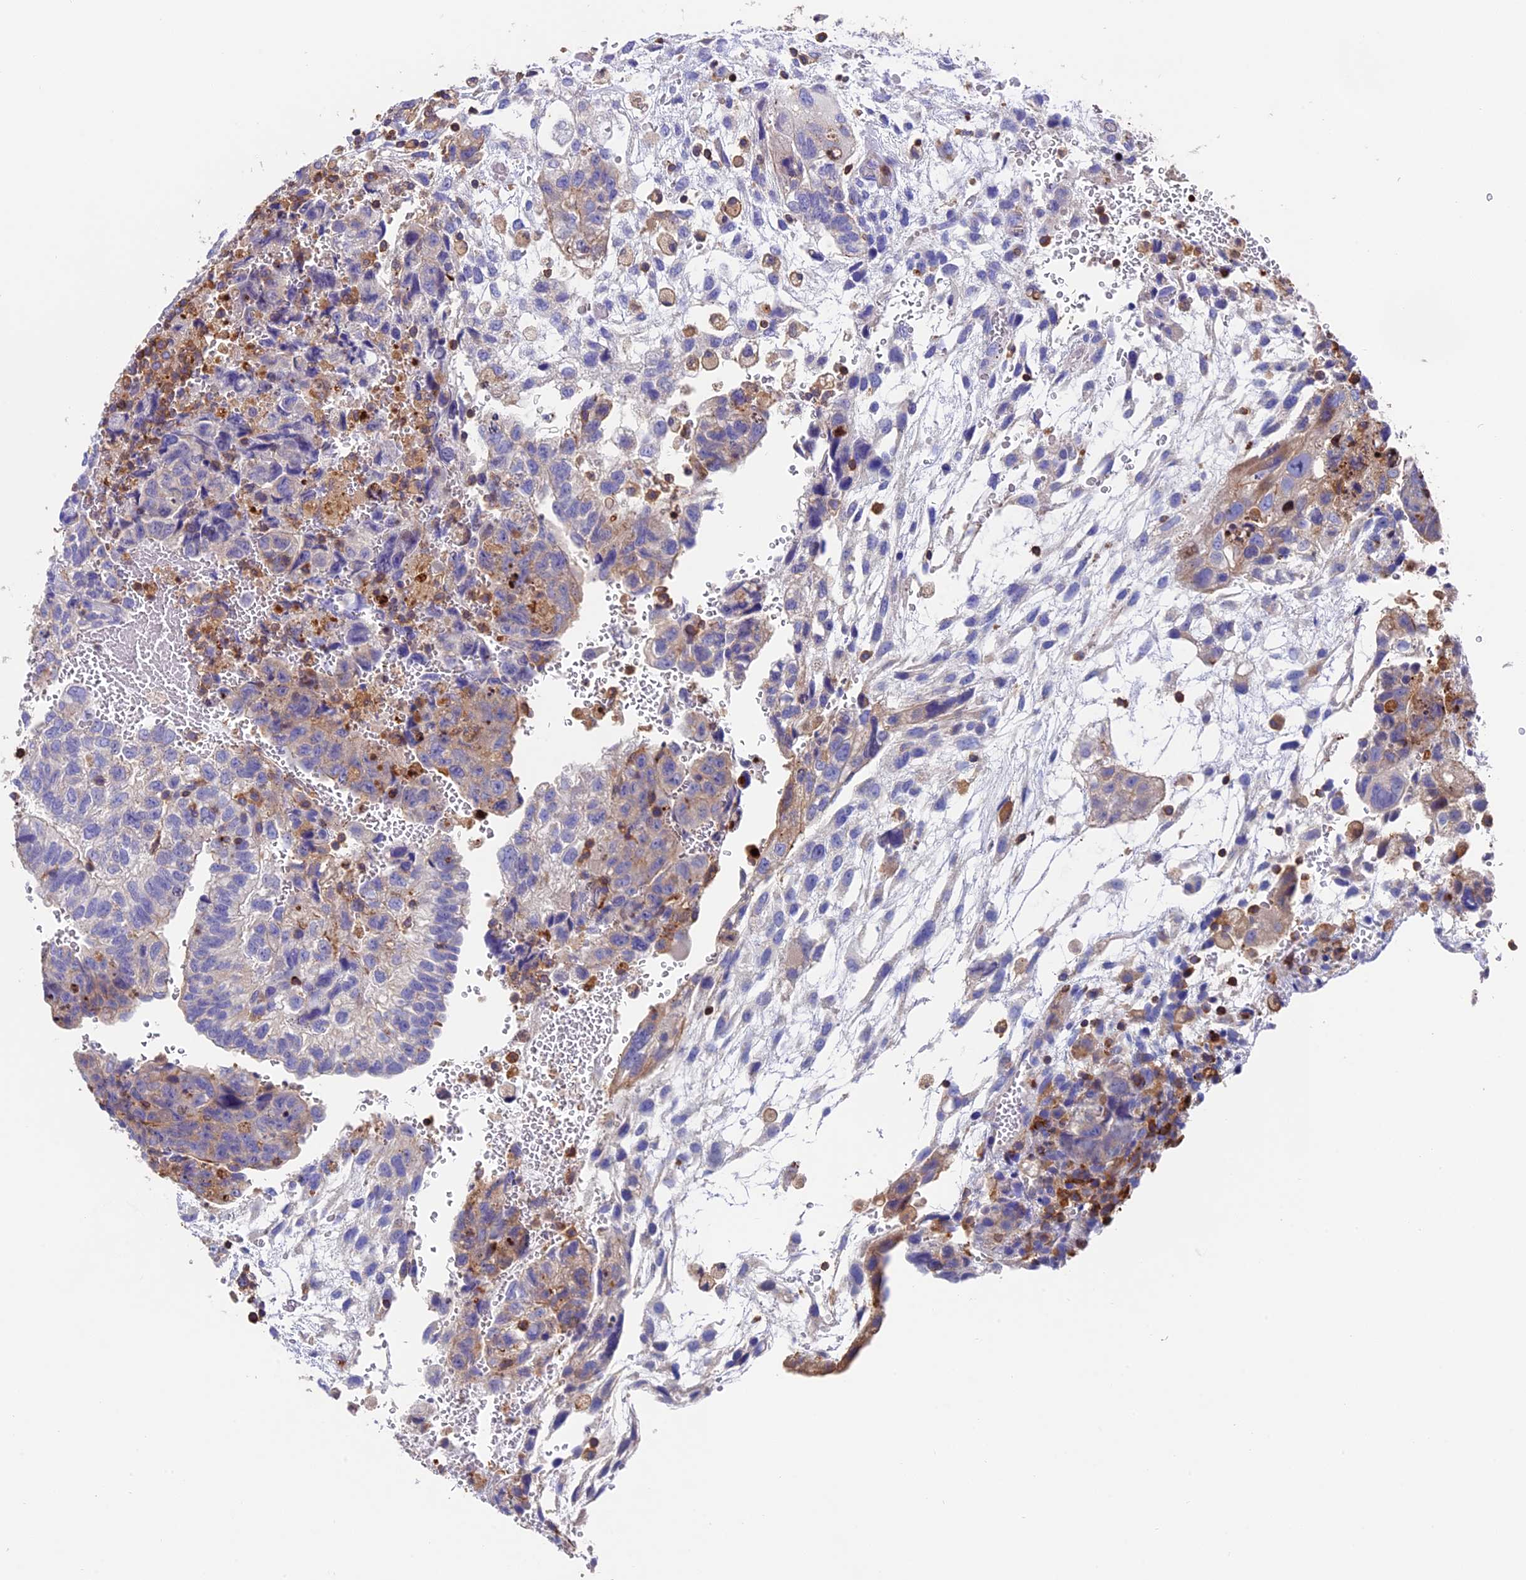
{"staining": {"intensity": "weak", "quantity": "<25%", "location": "cytoplasmic/membranous"}, "tissue": "testis cancer", "cell_type": "Tumor cells", "image_type": "cancer", "snomed": [{"axis": "morphology", "description": "Carcinoma, Embryonal, NOS"}, {"axis": "topography", "description": "Testis"}], "caption": "DAB (3,3'-diaminobenzidine) immunohistochemical staining of human embryonal carcinoma (testis) exhibits no significant staining in tumor cells.", "gene": "ADAT1", "patient": {"sex": "male", "age": 36}}